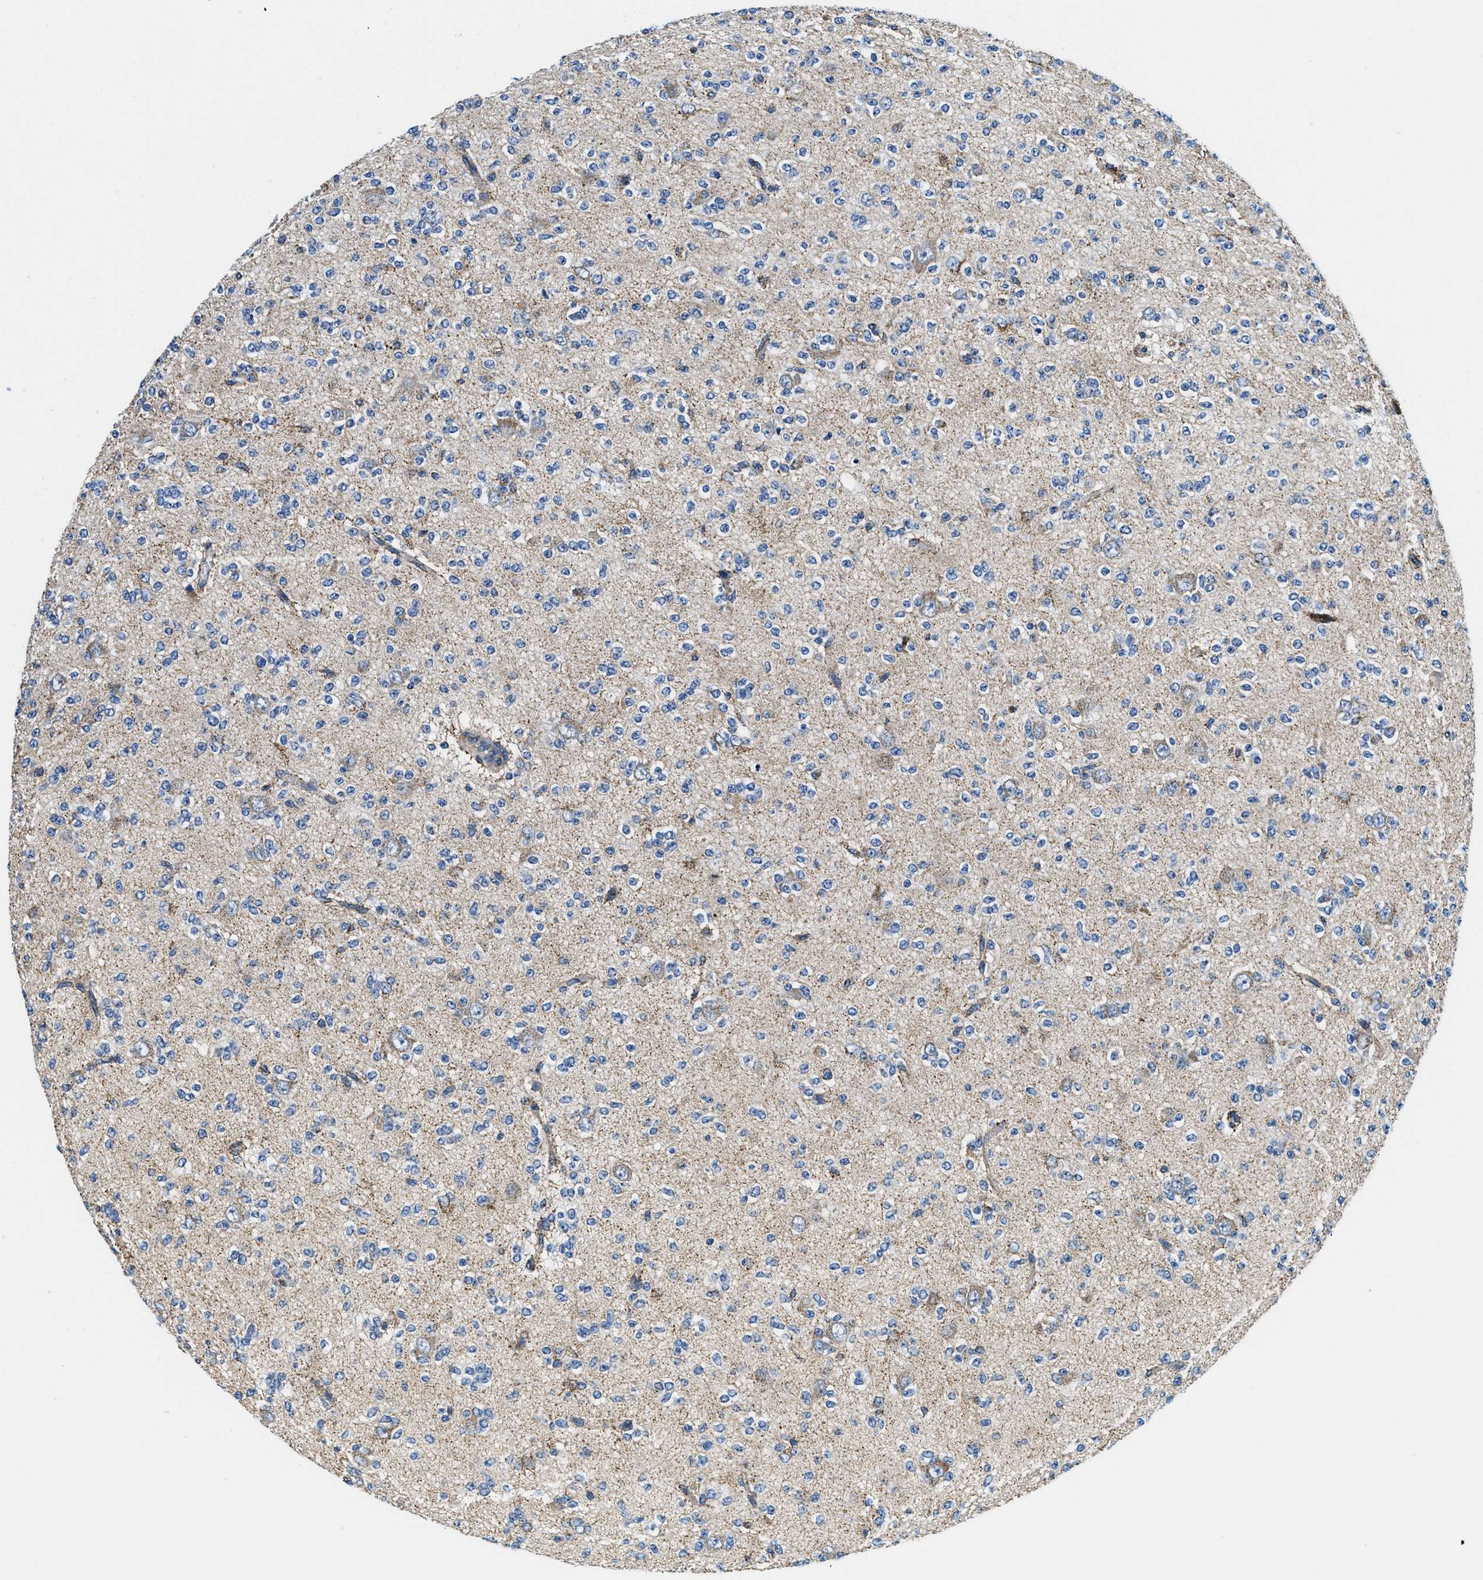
{"staining": {"intensity": "moderate", "quantity": "<25%", "location": "cytoplasmic/membranous"}, "tissue": "glioma", "cell_type": "Tumor cells", "image_type": "cancer", "snomed": [{"axis": "morphology", "description": "Glioma, malignant, Low grade"}, {"axis": "topography", "description": "Brain"}], "caption": "A high-resolution histopathology image shows immunohistochemistry staining of glioma, which reveals moderate cytoplasmic/membranous staining in approximately <25% of tumor cells.", "gene": "SAMD4B", "patient": {"sex": "male", "age": 38}}